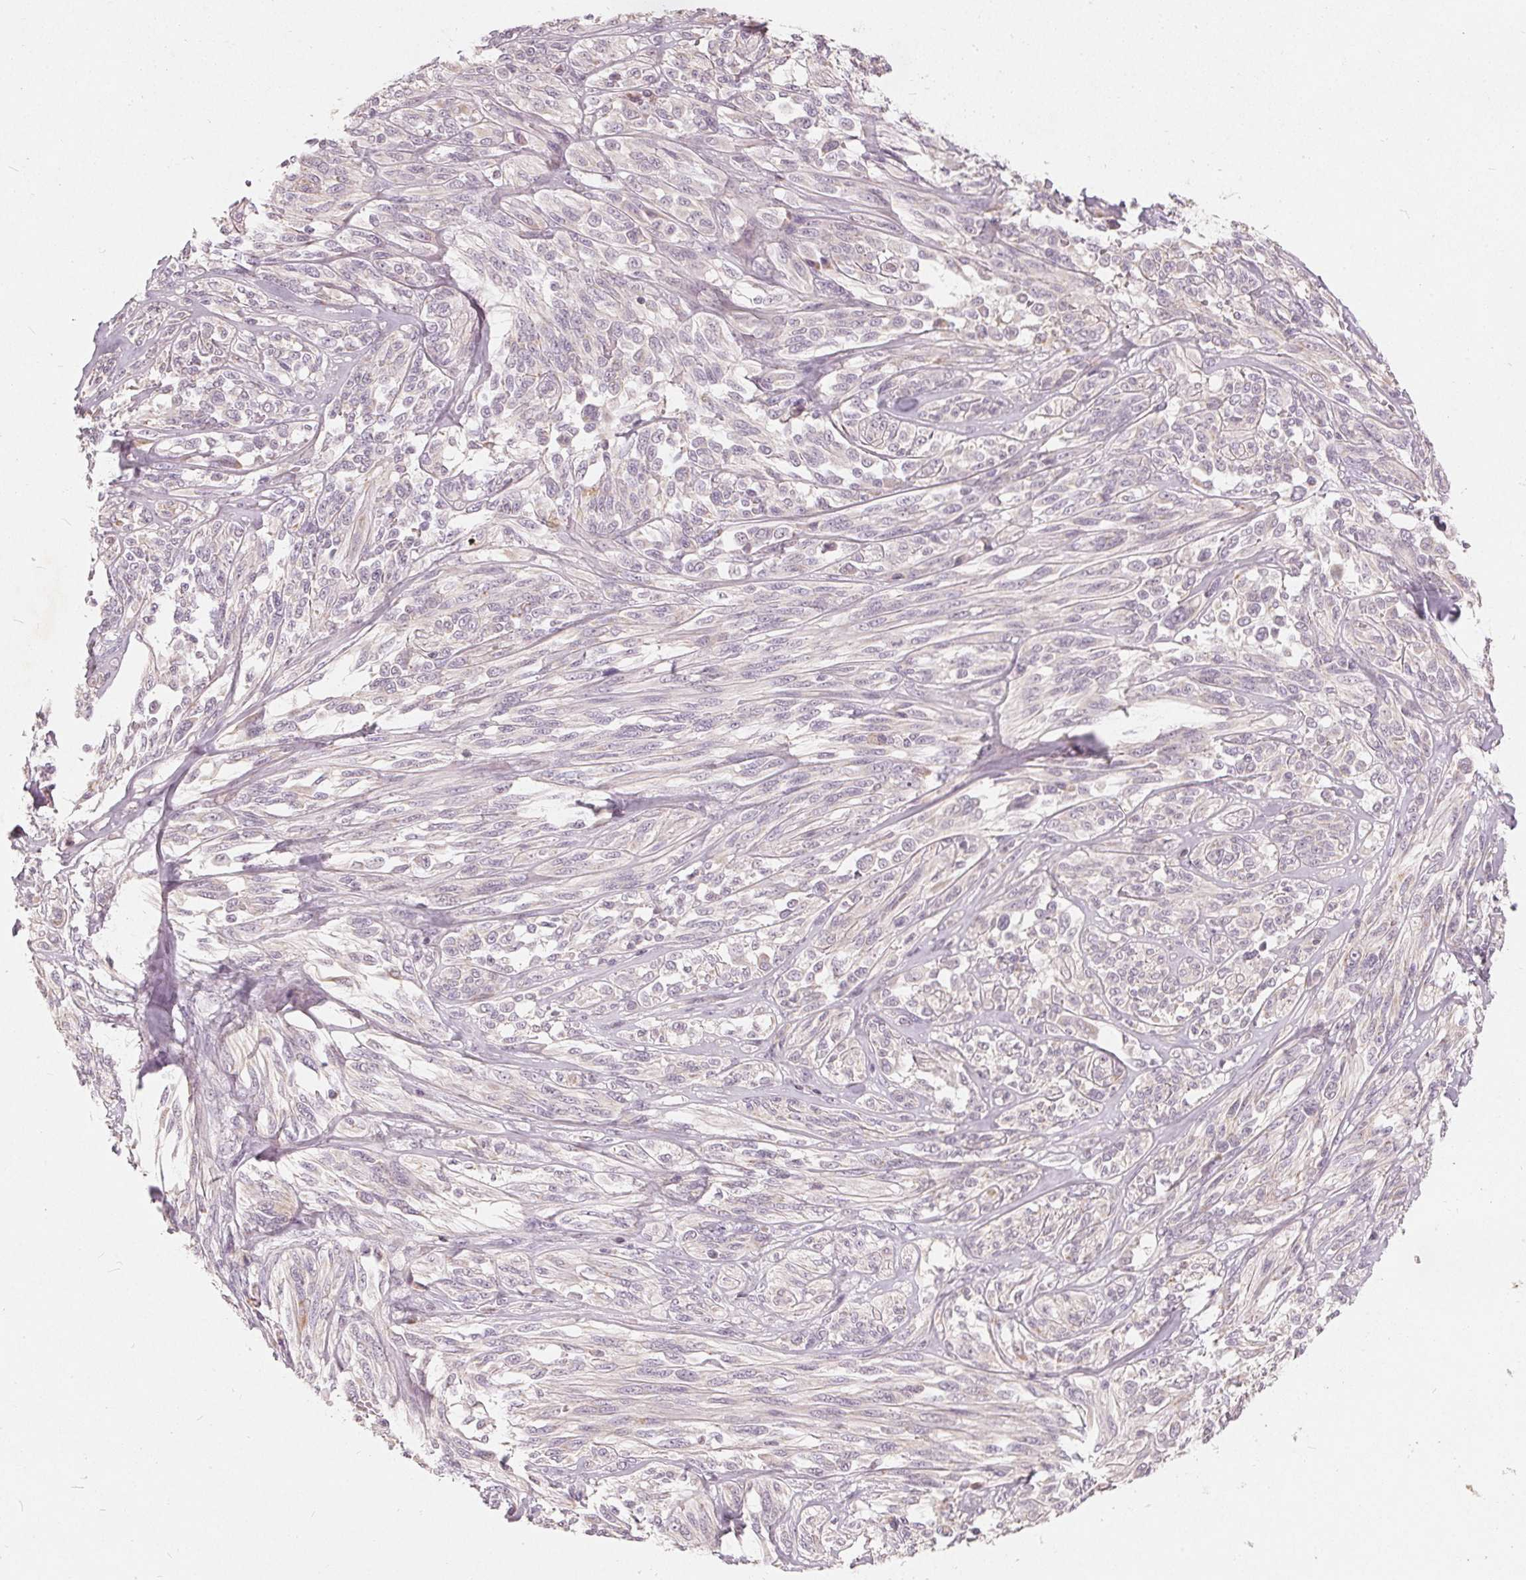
{"staining": {"intensity": "negative", "quantity": "none", "location": "none"}, "tissue": "melanoma", "cell_type": "Tumor cells", "image_type": "cancer", "snomed": [{"axis": "morphology", "description": "Malignant melanoma, NOS"}, {"axis": "topography", "description": "Skin"}], "caption": "DAB immunohistochemical staining of human melanoma reveals no significant positivity in tumor cells. (DAB (3,3'-diaminobenzidine) IHC with hematoxylin counter stain).", "gene": "TRIM60", "patient": {"sex": "female", "age": 91}}